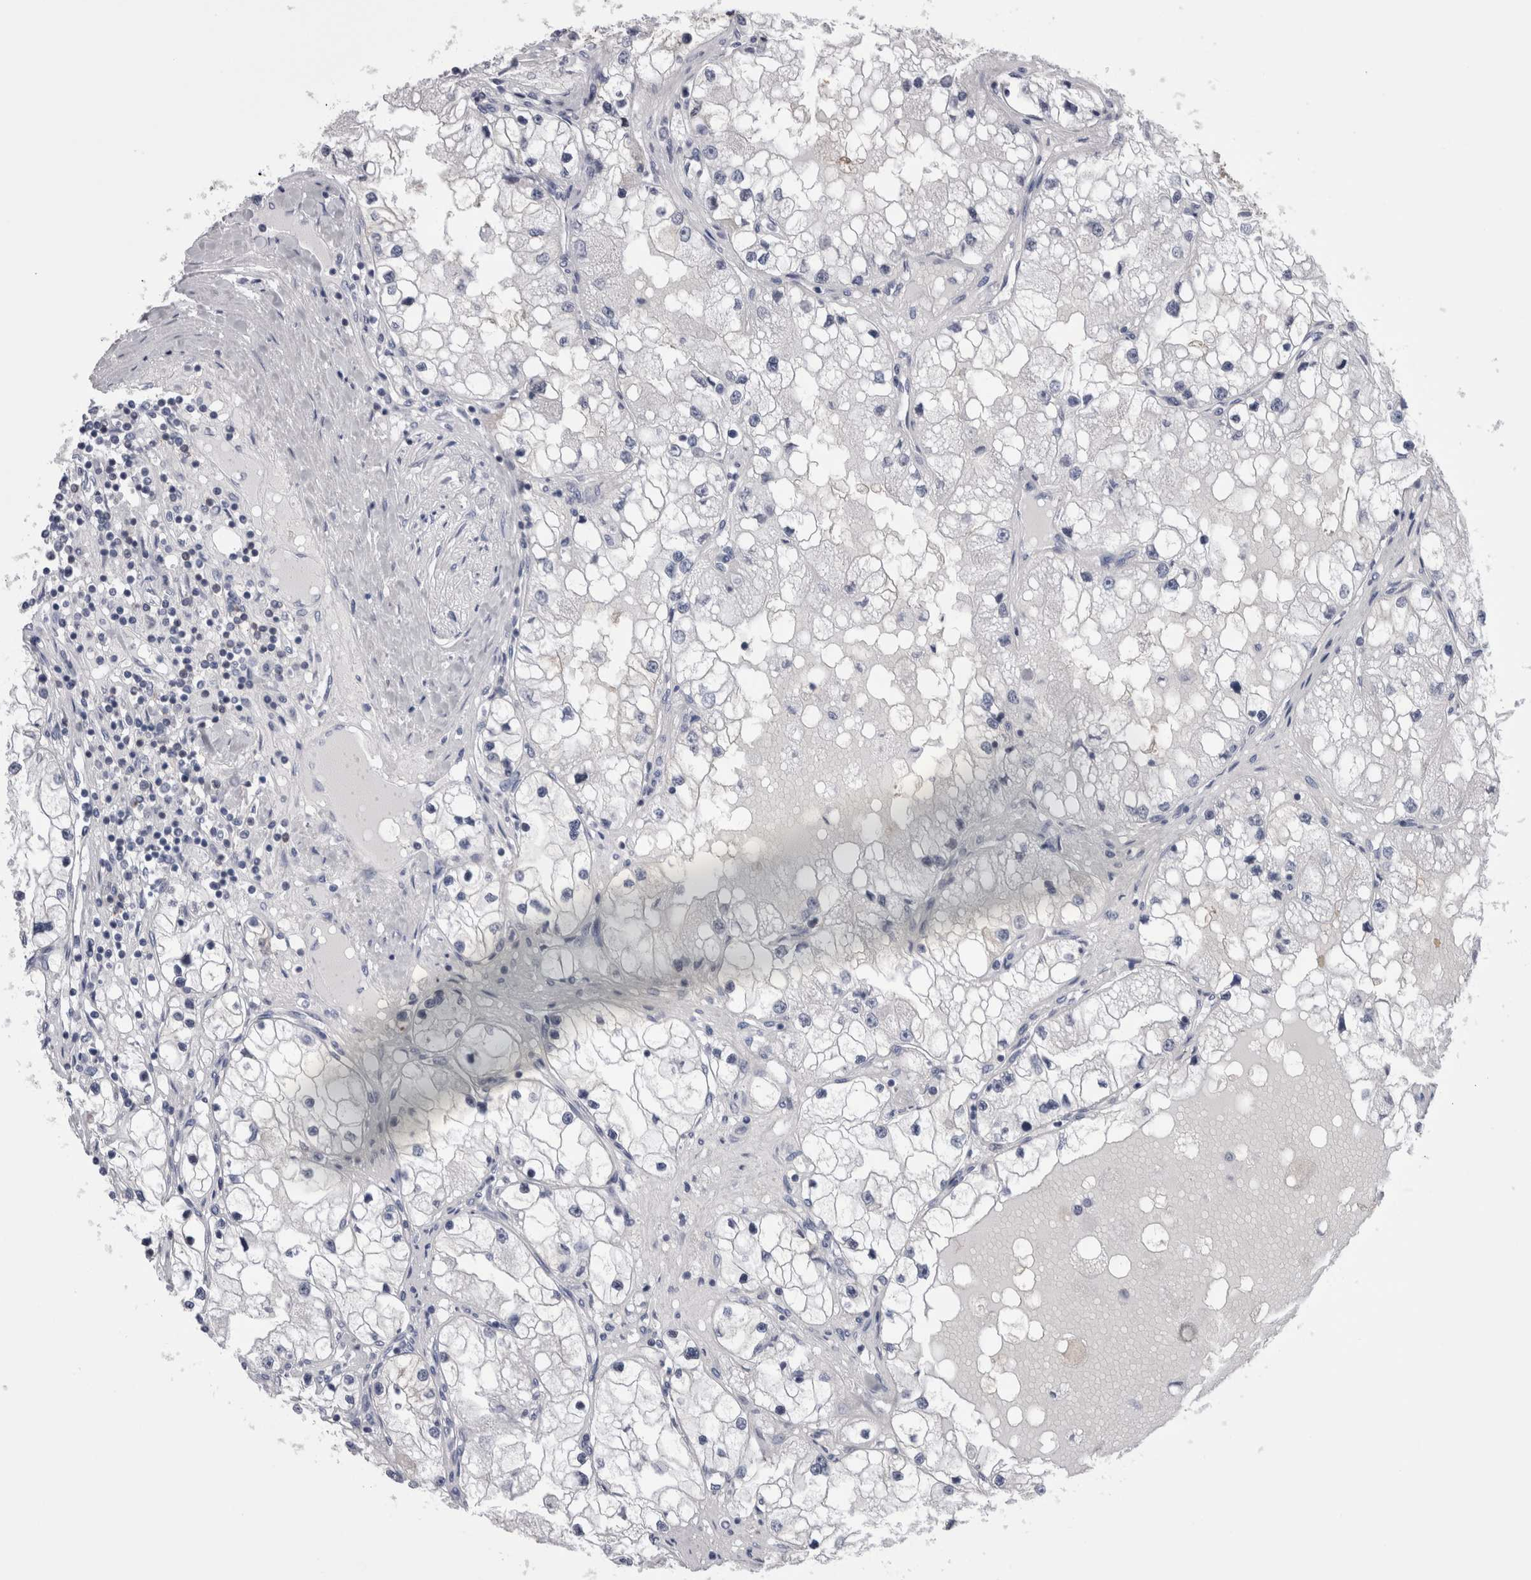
{"staining": {"intensity": "negative", "quantity": "none", "location": "none"}, "tissue": "renal cancer", "cell_type": "Tumor cells", "image_type": "cancer", "snomed": [{"axis": "morphology", "description": "Adenocarcinoma, NOS"}, {"axis": "topography", "description": "Kidney"}], "caption": "The immunohistochemistry (IHC) photomicrograph has no significant positivity in tumor cells of renal cancer tissue.", "gene": "DCTN6", "patient": {"sex": "male", "age": 68}}